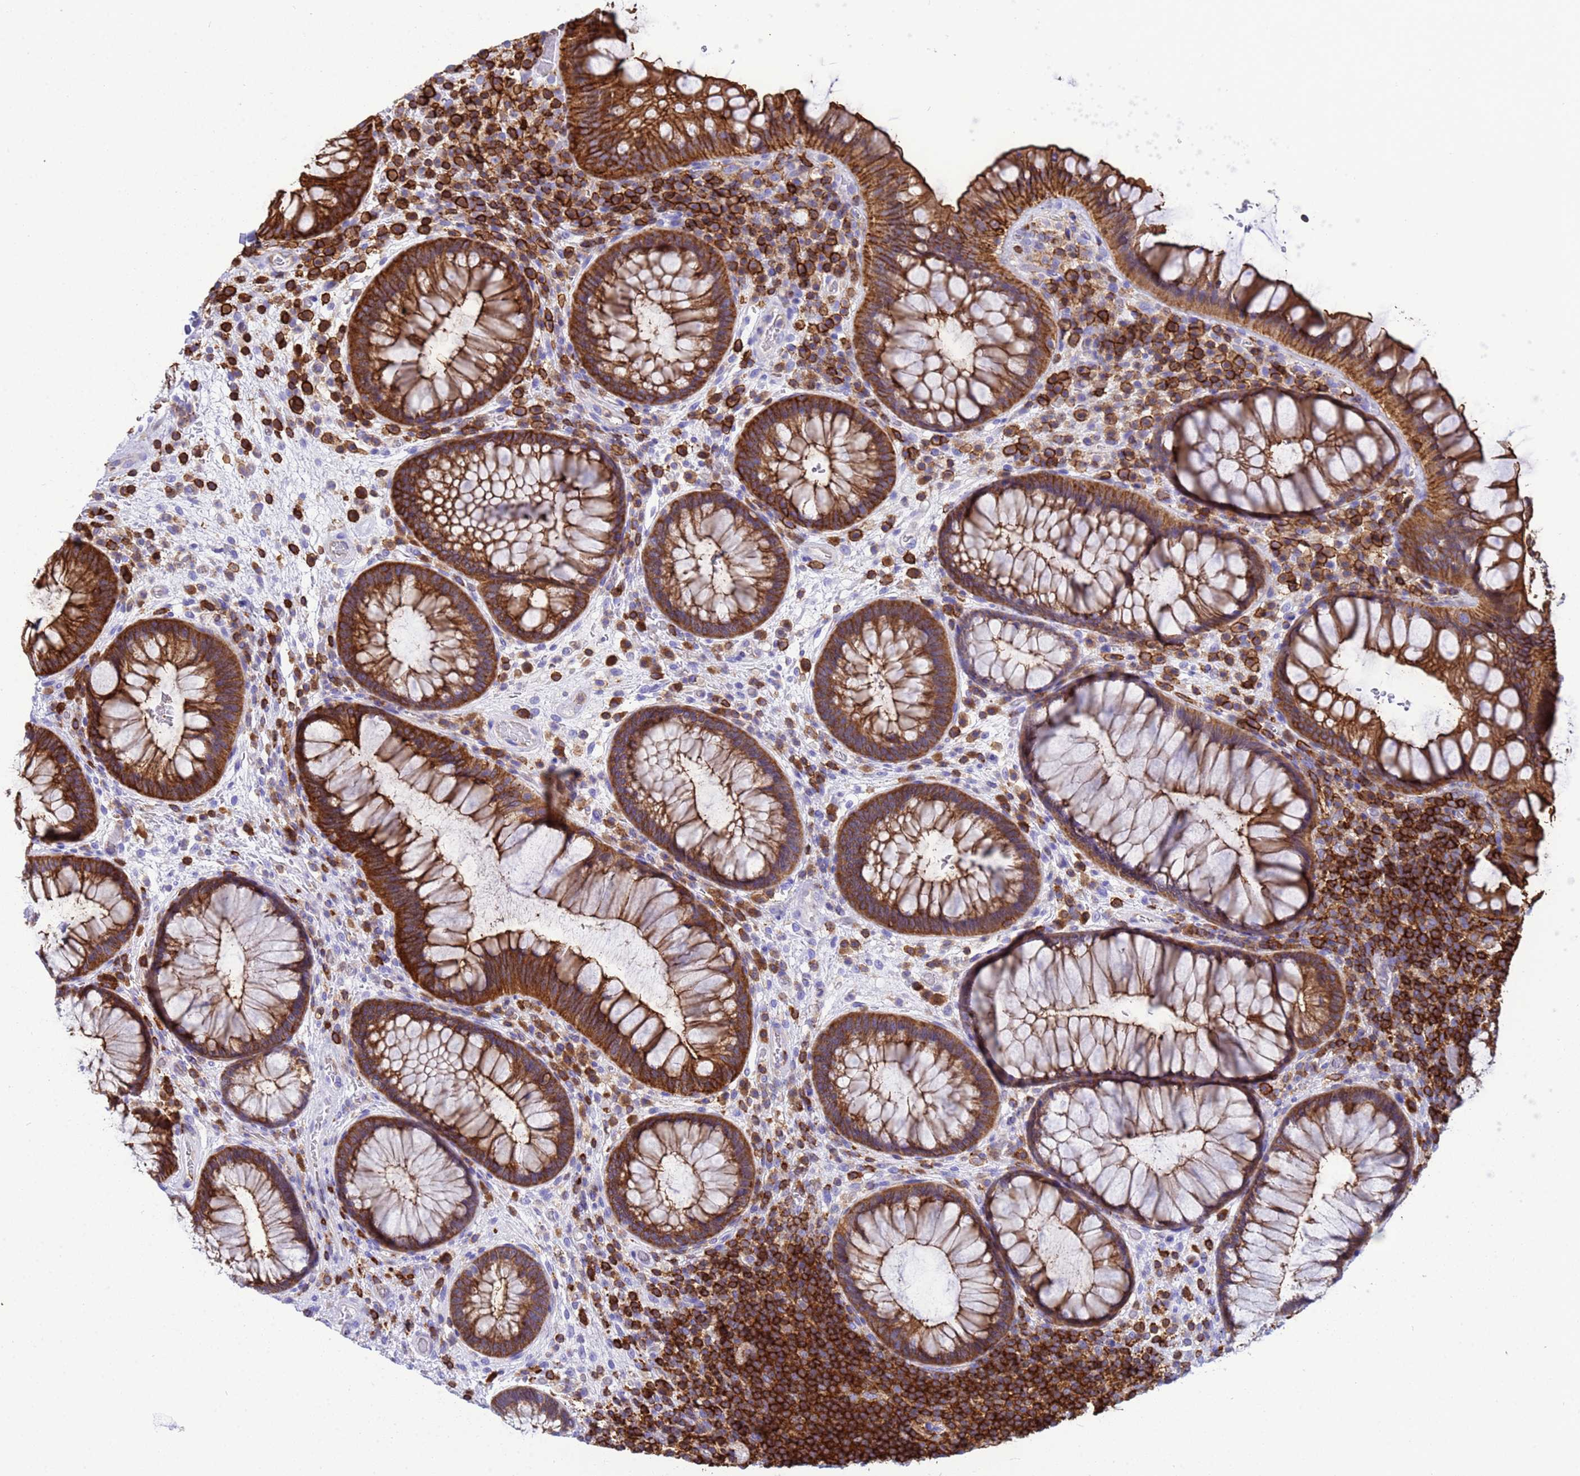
{"staining": {"intensity": "strong", "quantity": ">75%", "location": "cytoplasmic/membranous"}, "tissue": "rectum", "cell_type": "Glandular cells", "image_type": "normal", "snomed": [{"axis": "morphology", "description": "Normal tissue, NOS"}, {"axis": "topography", "description": "Rectum"}], "caption": "Protein staining of benign rectum demonstrates strong cytoplasmic/membranous staining in approximately >75% of glandular cells. Nuclei are stained in blue.", "gene": "EZR", "patient": {"sex": "male", "age": 51}}